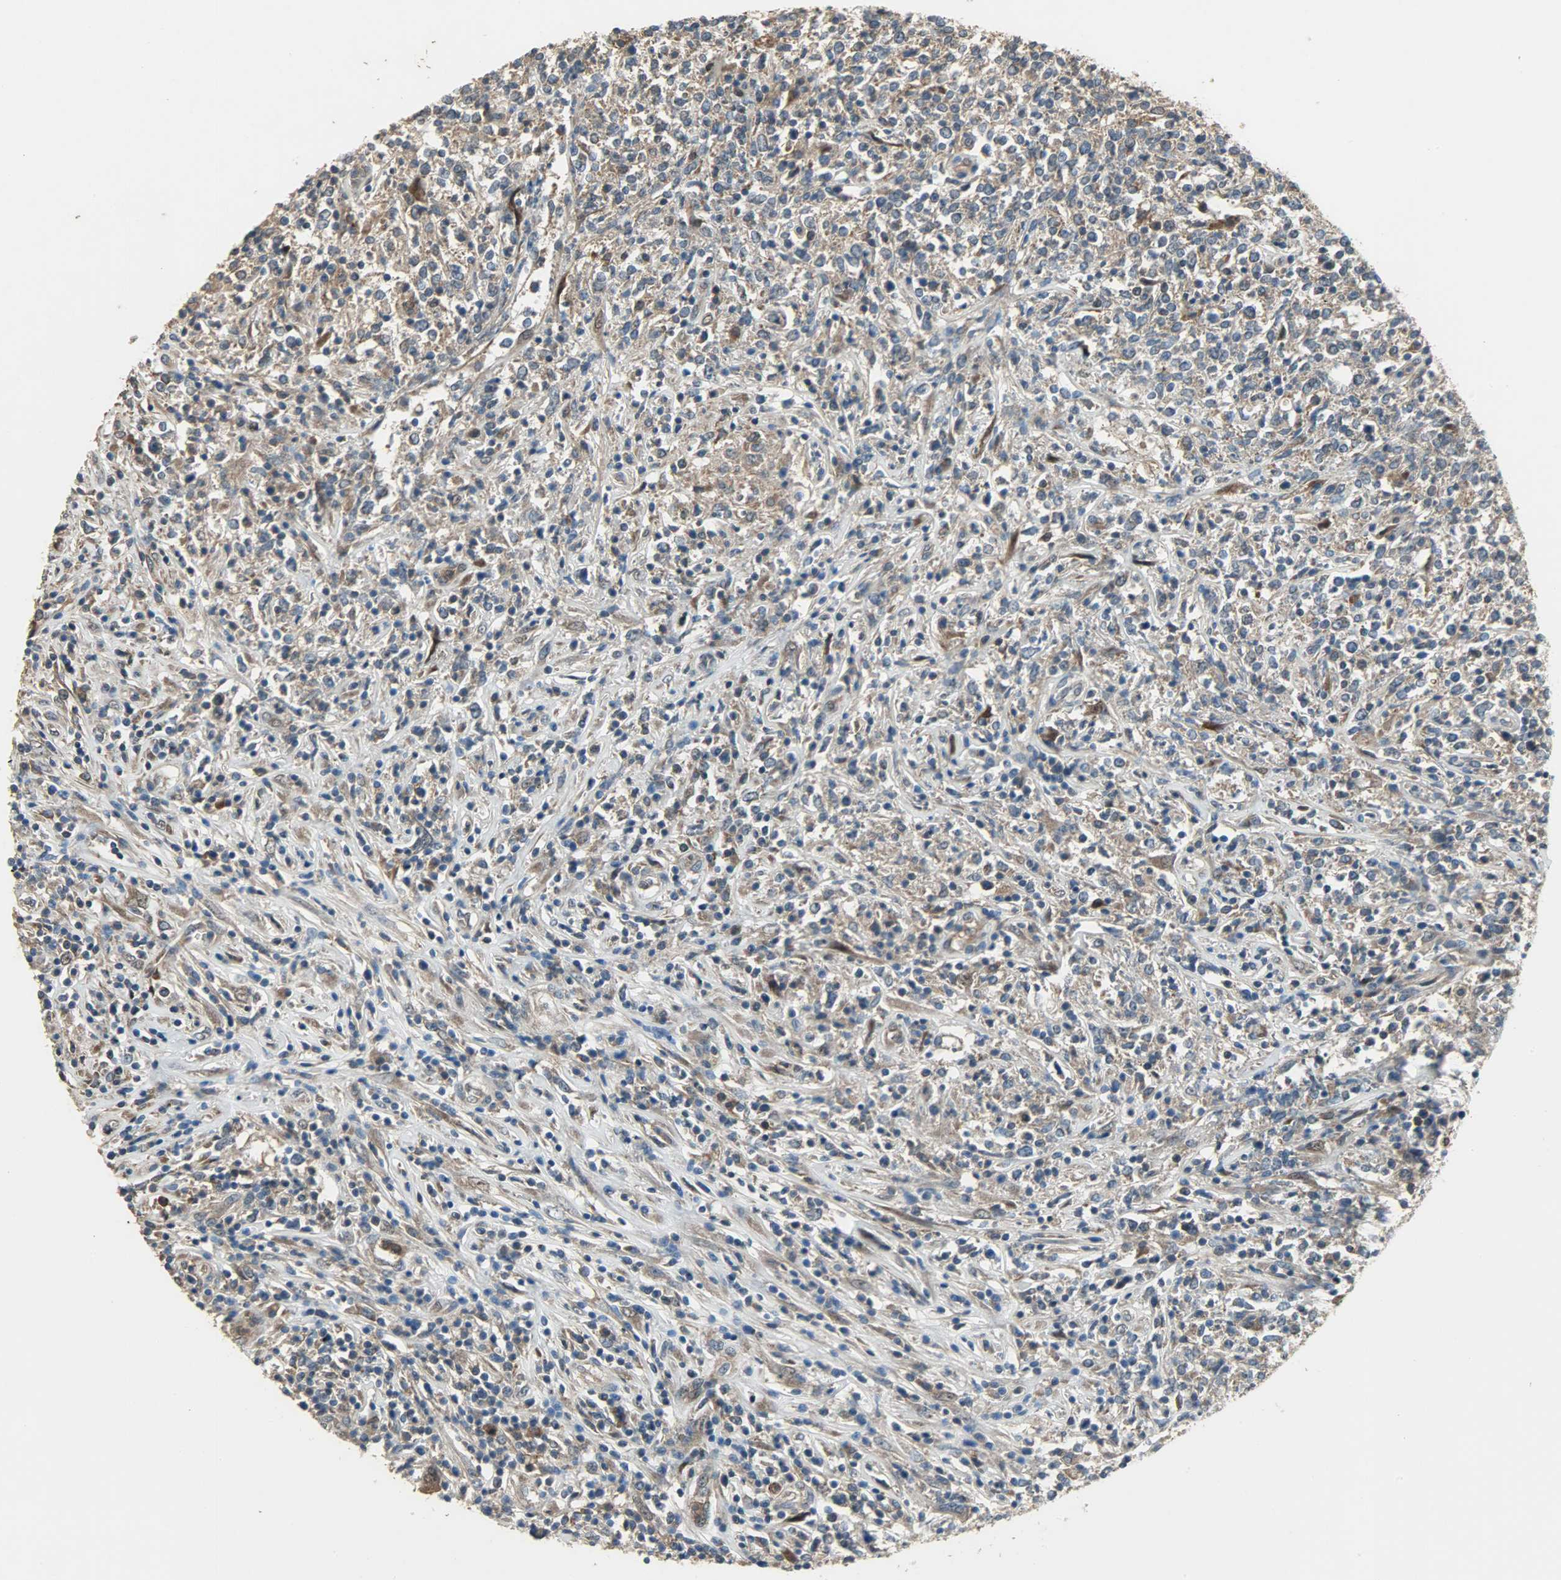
{"staining": {"intensity": "moderate", "quantity": ">75%", "location": "cytoplasmic/membranous"}, "tissue": "lymphoma", "cell_type": "Tumor cells", "image_type": "cancer", "snomed": [{"axis": "morphology", "description": "Malignant lymphoma, non-Hodgkin's type, High grade"}, {"axis": "topography", "description": "Lymph node"}], "caption": "Immunohistochemistry of human malignant lymphoma, non-Hodgkin's type (high-grade) exhibits medium levels of moderate cytoplasmic/membranous staining in about >75% of tumor cells. (DAB (3,3'-diaminobenzidine) IHC with brightfield microscopy, high magnification).", "gene": "AMT", "patient": {"sex": "female", "age": 84}}